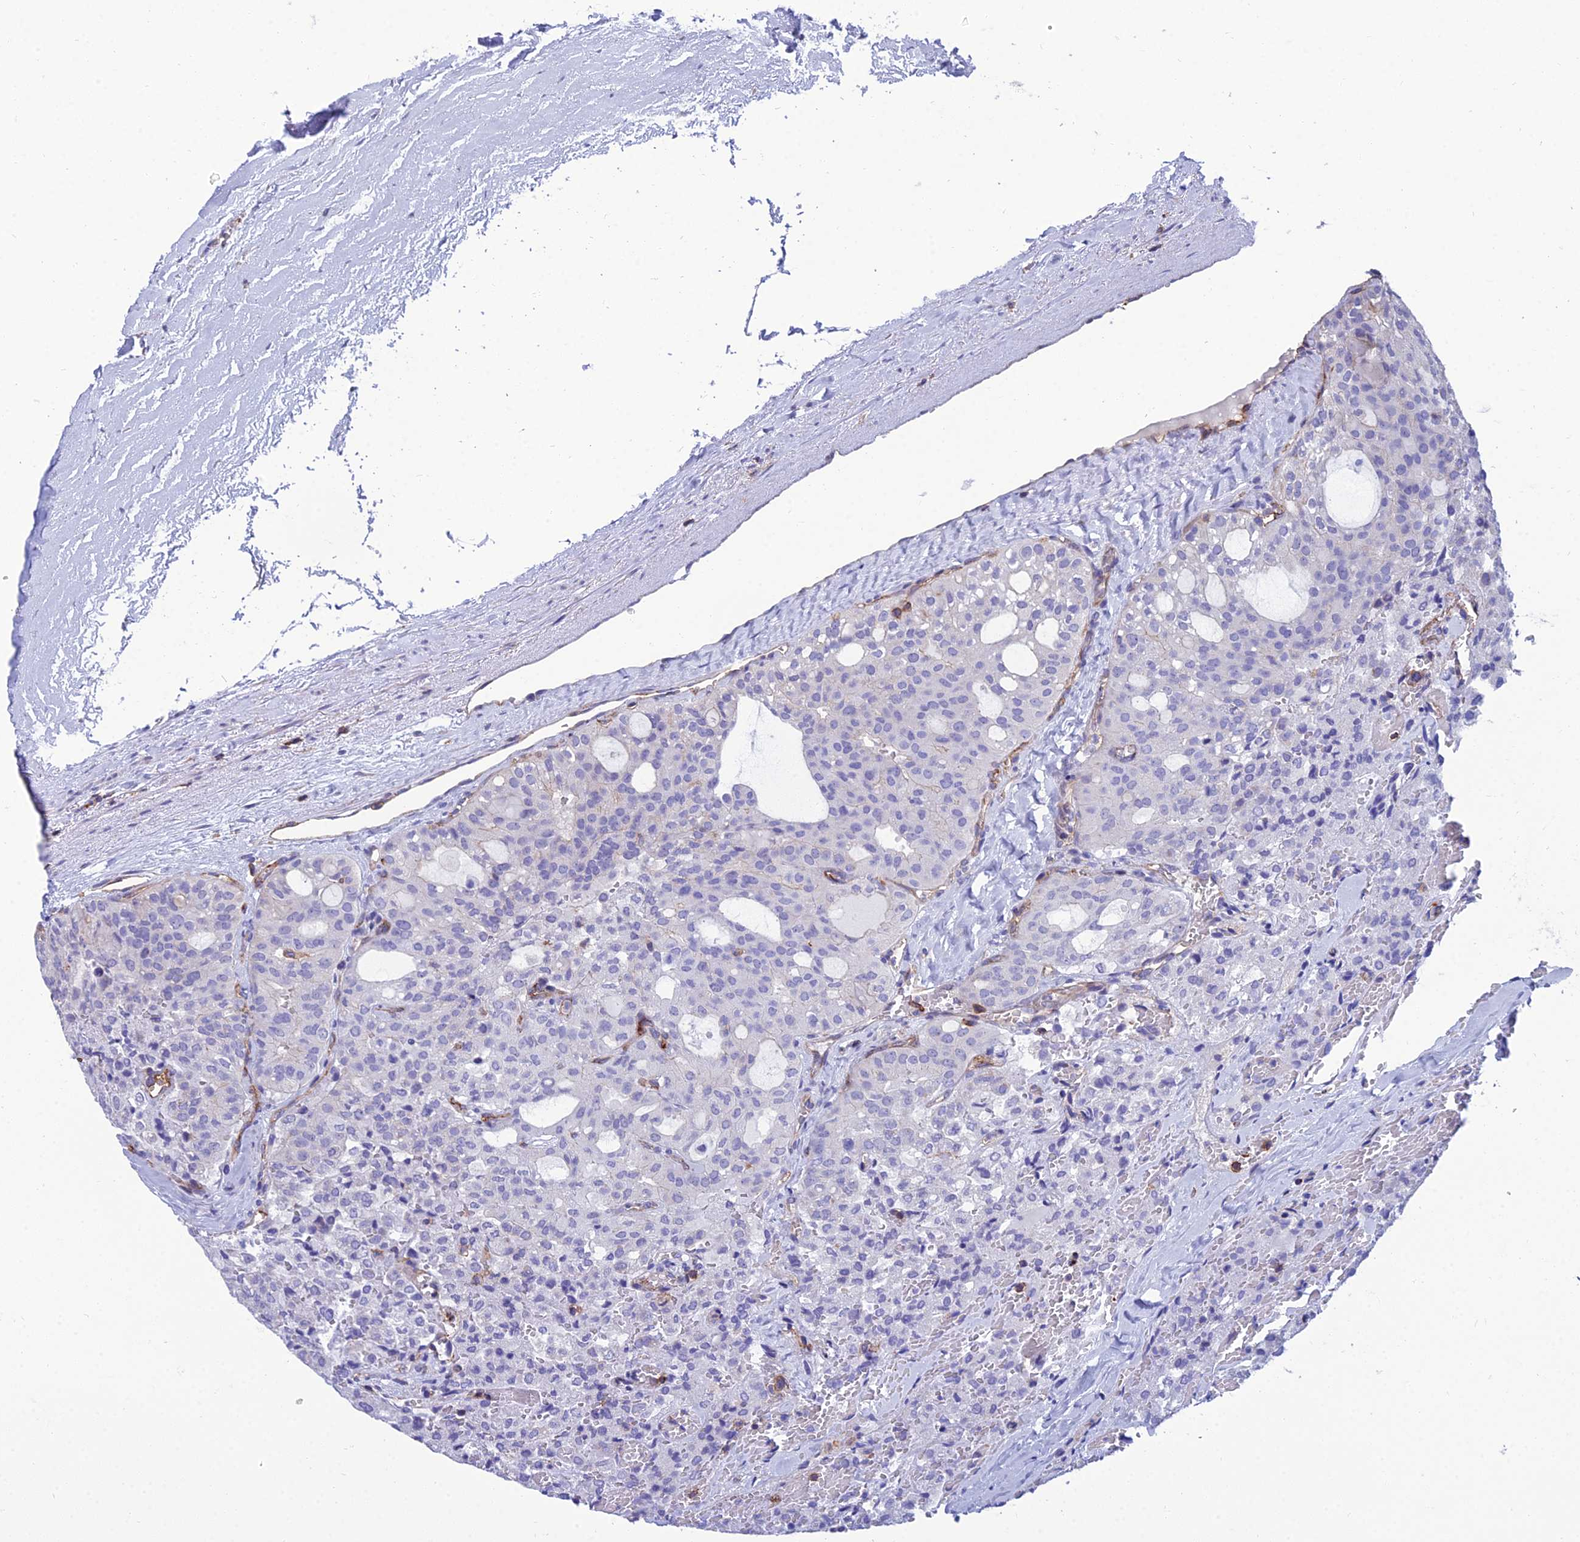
{"staining": {"intensity": "negative", "quantity": "none", "location": "none"}, "tissue": "thyroid cancer", "cell_type": "Tumor cells", "image_type": "cancer", "snomed": [{"axis": "morphology", "description": "Follicular adenoma carcinoma, NOS"}, {"axis": "topography", "description": "Thyroid gland"}], "caption": "A histopathology image of human thyroid cancer (follicular adenoma carcinoma) is negative for staining in tumor cells.", "gene": "PPP1R18", "patient": {"sex": "male", "age": 75}}